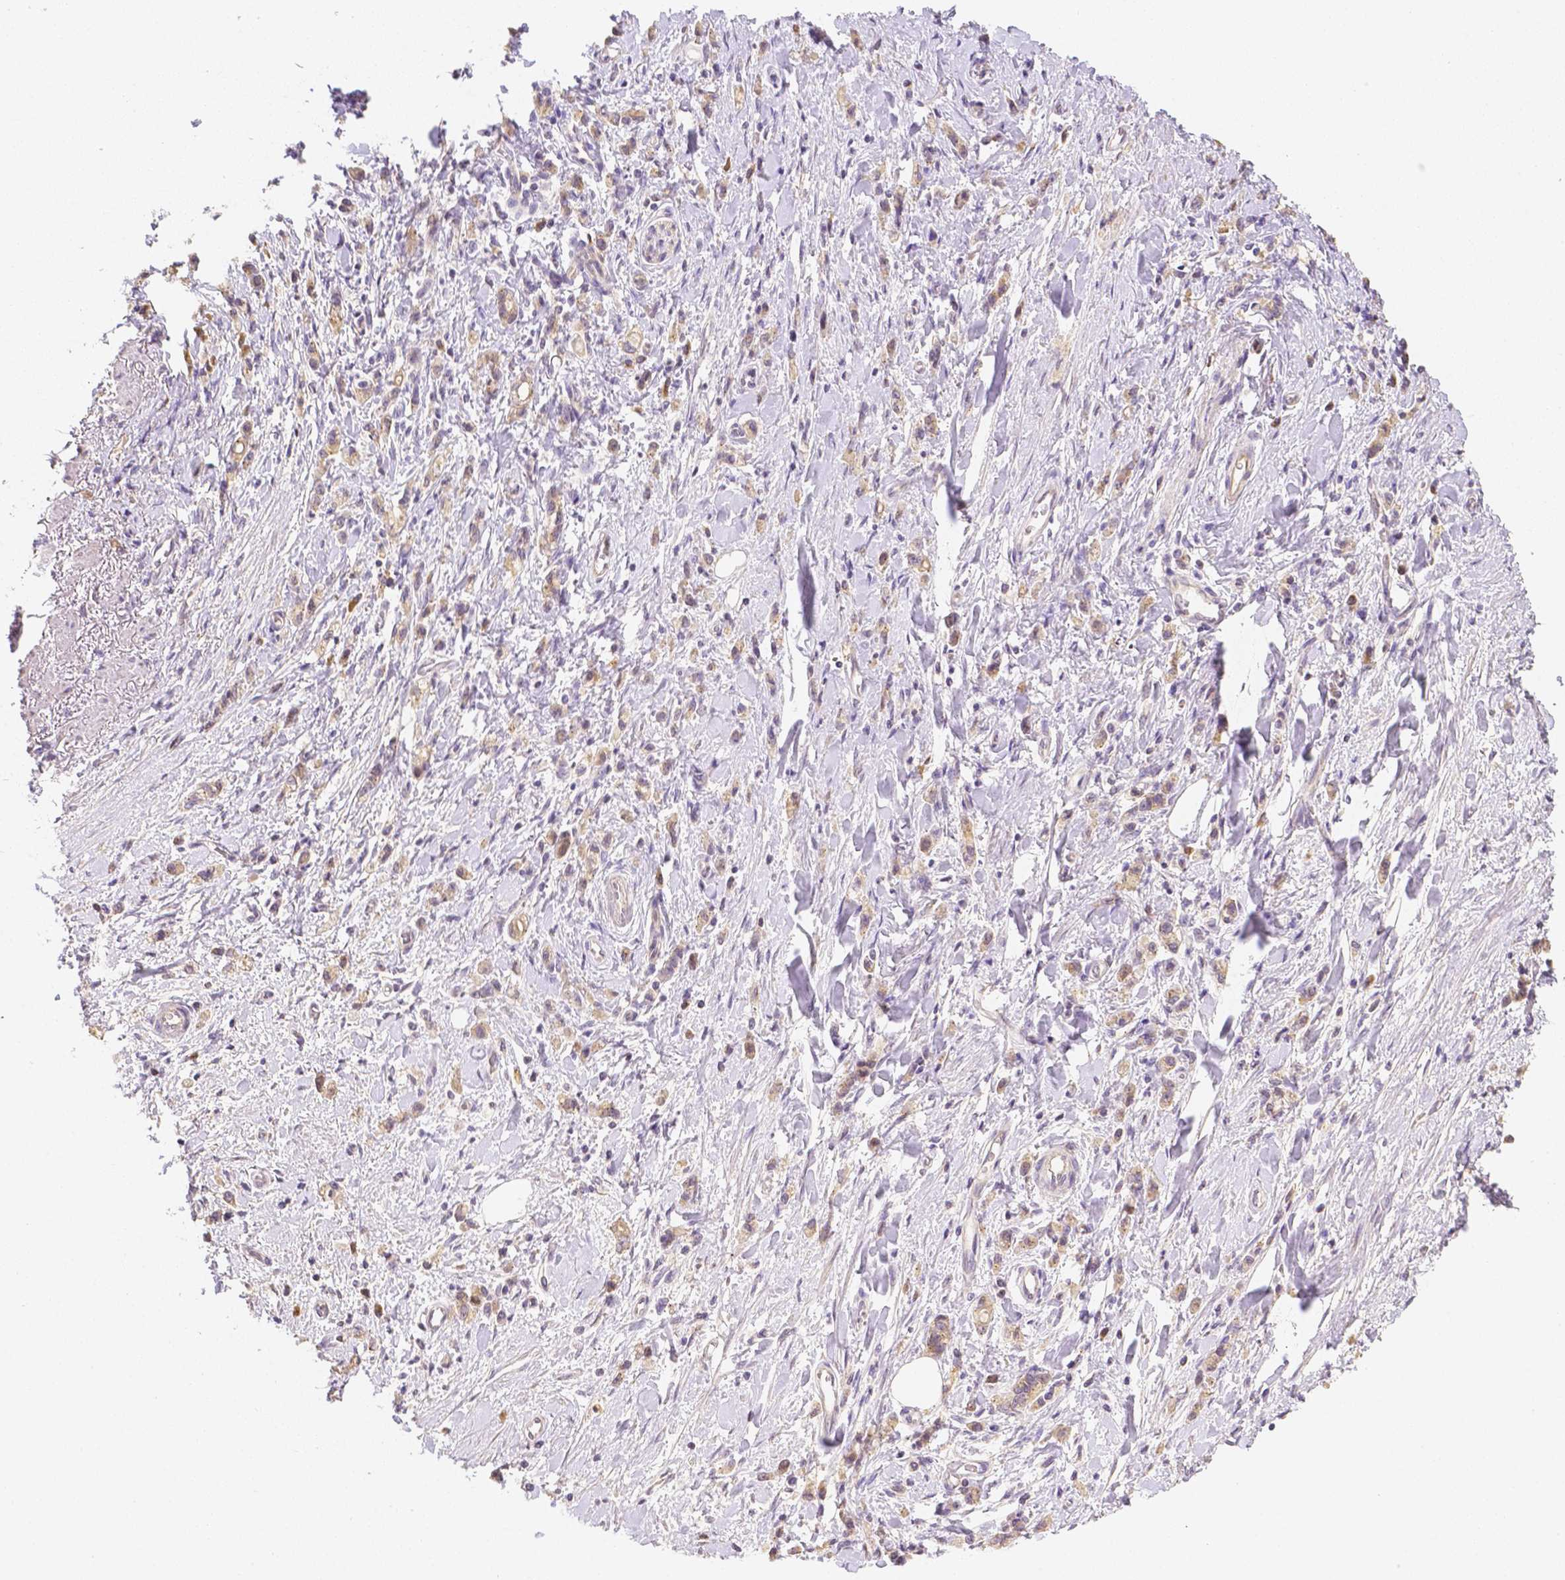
{"staining": {"intensity": "weak", "quantity": "25%-75%", "location": "cytoplasmic/membranous"}, "tissue": "stomach cancer", "cell_type": "Tumor cells", "image_type": "cancer", "snomed": [{"axis": "morphology", "description": "Adenocarcinoma, NOS"}, {"axis": "topography", "description": "Stomach"}], "caption": "DAB immunohistochemical staining of human stomach adenocarcinoma reveals weak cytoplasmic/membranous protein expression in approximately 25%-75% of tumor cells.", "gene": "C10orf67", "patient": {"sex": "male", "age": 77}}